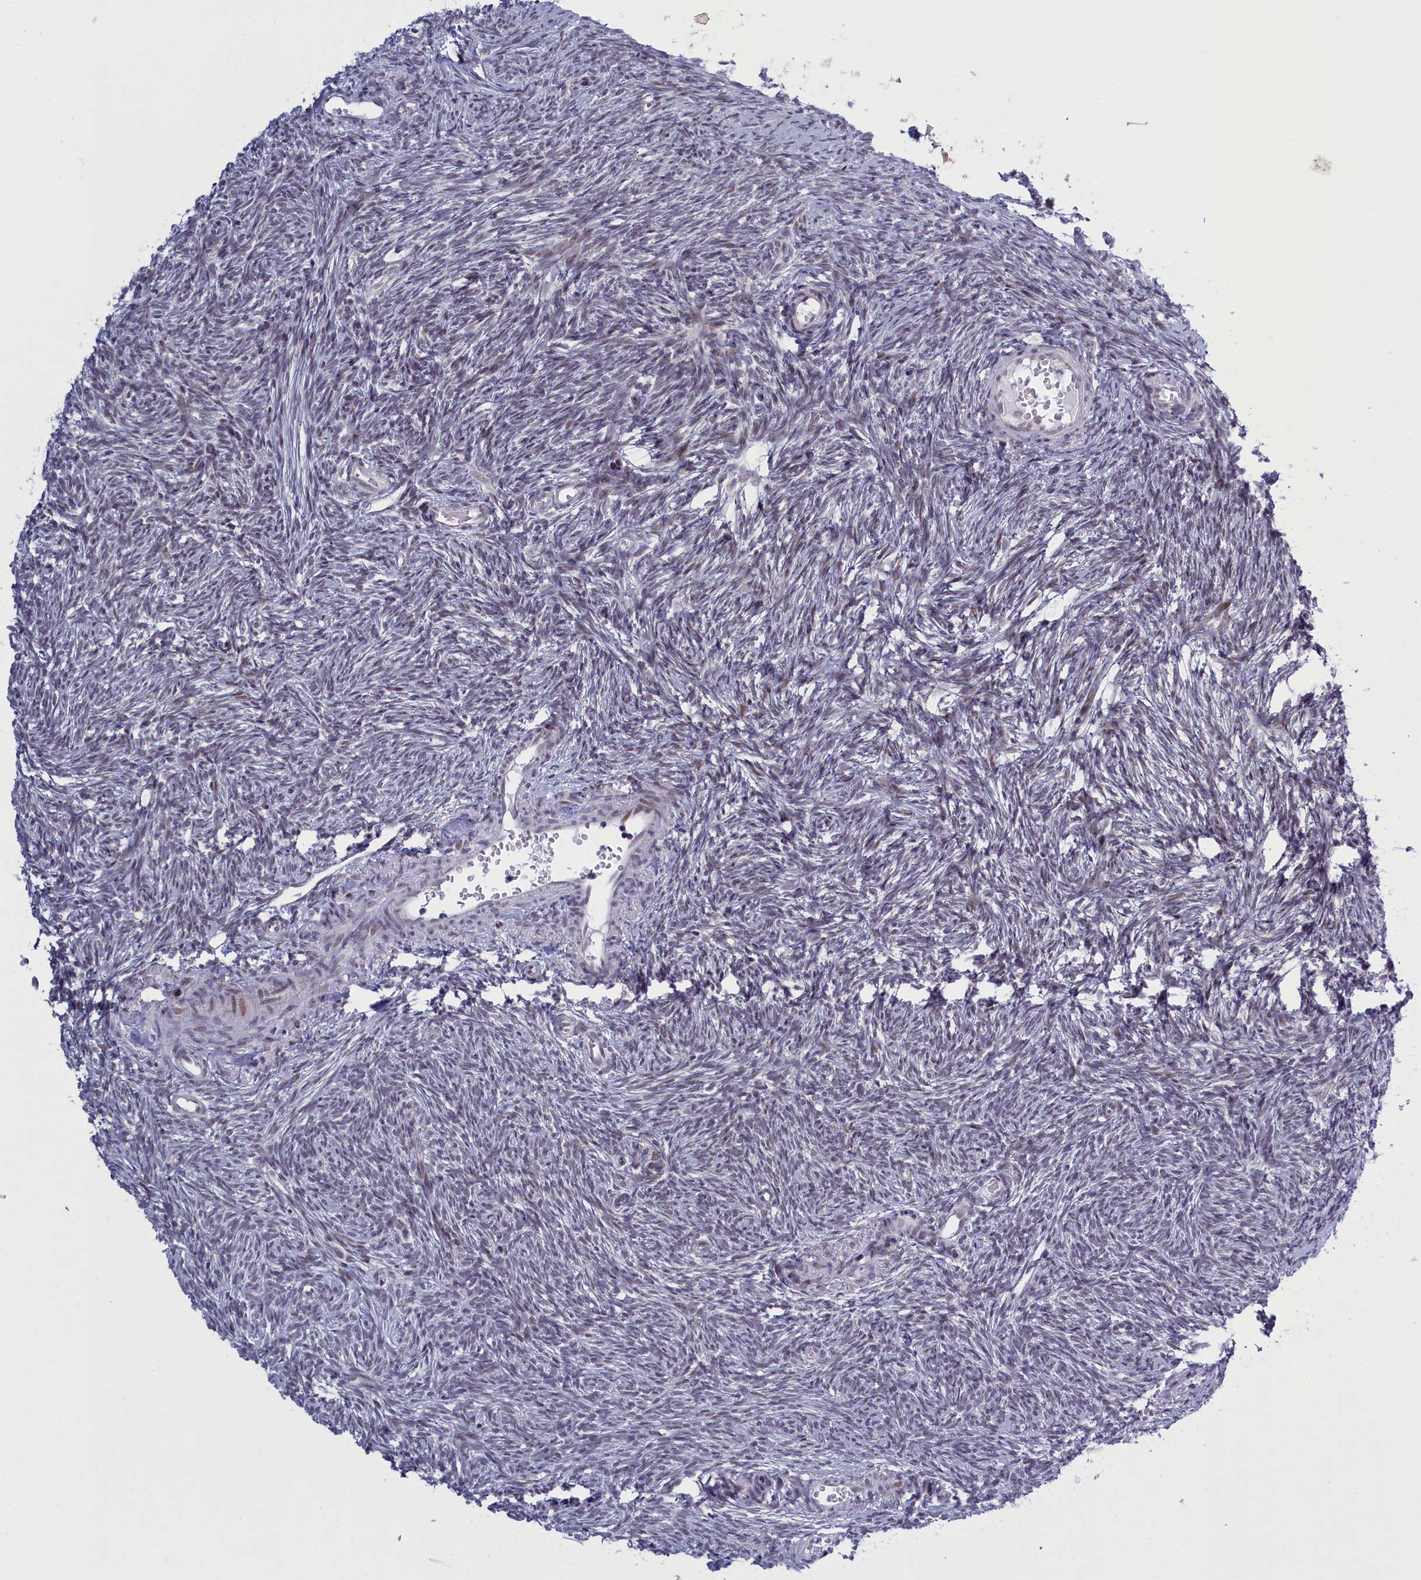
{"staining": {"intensity": "weak", "quantity": "<25%", "location": "nuclear"}, "tissue": "ovary", "cell_type": "Ovarian stroma cells", "image_type": "normal", "snomed": [{"axis": "morphology", "description": "Normal tissue, NOS"}, {"axis": "topography", "description": "Ovary"}], "caption": "Immunohistochemical staining of unremarkable ovary exhibits no significant positivity in ovarian stroma cells.", "gene": "ATF7IP2", "patient": {"sex": "female", "age": 51}}